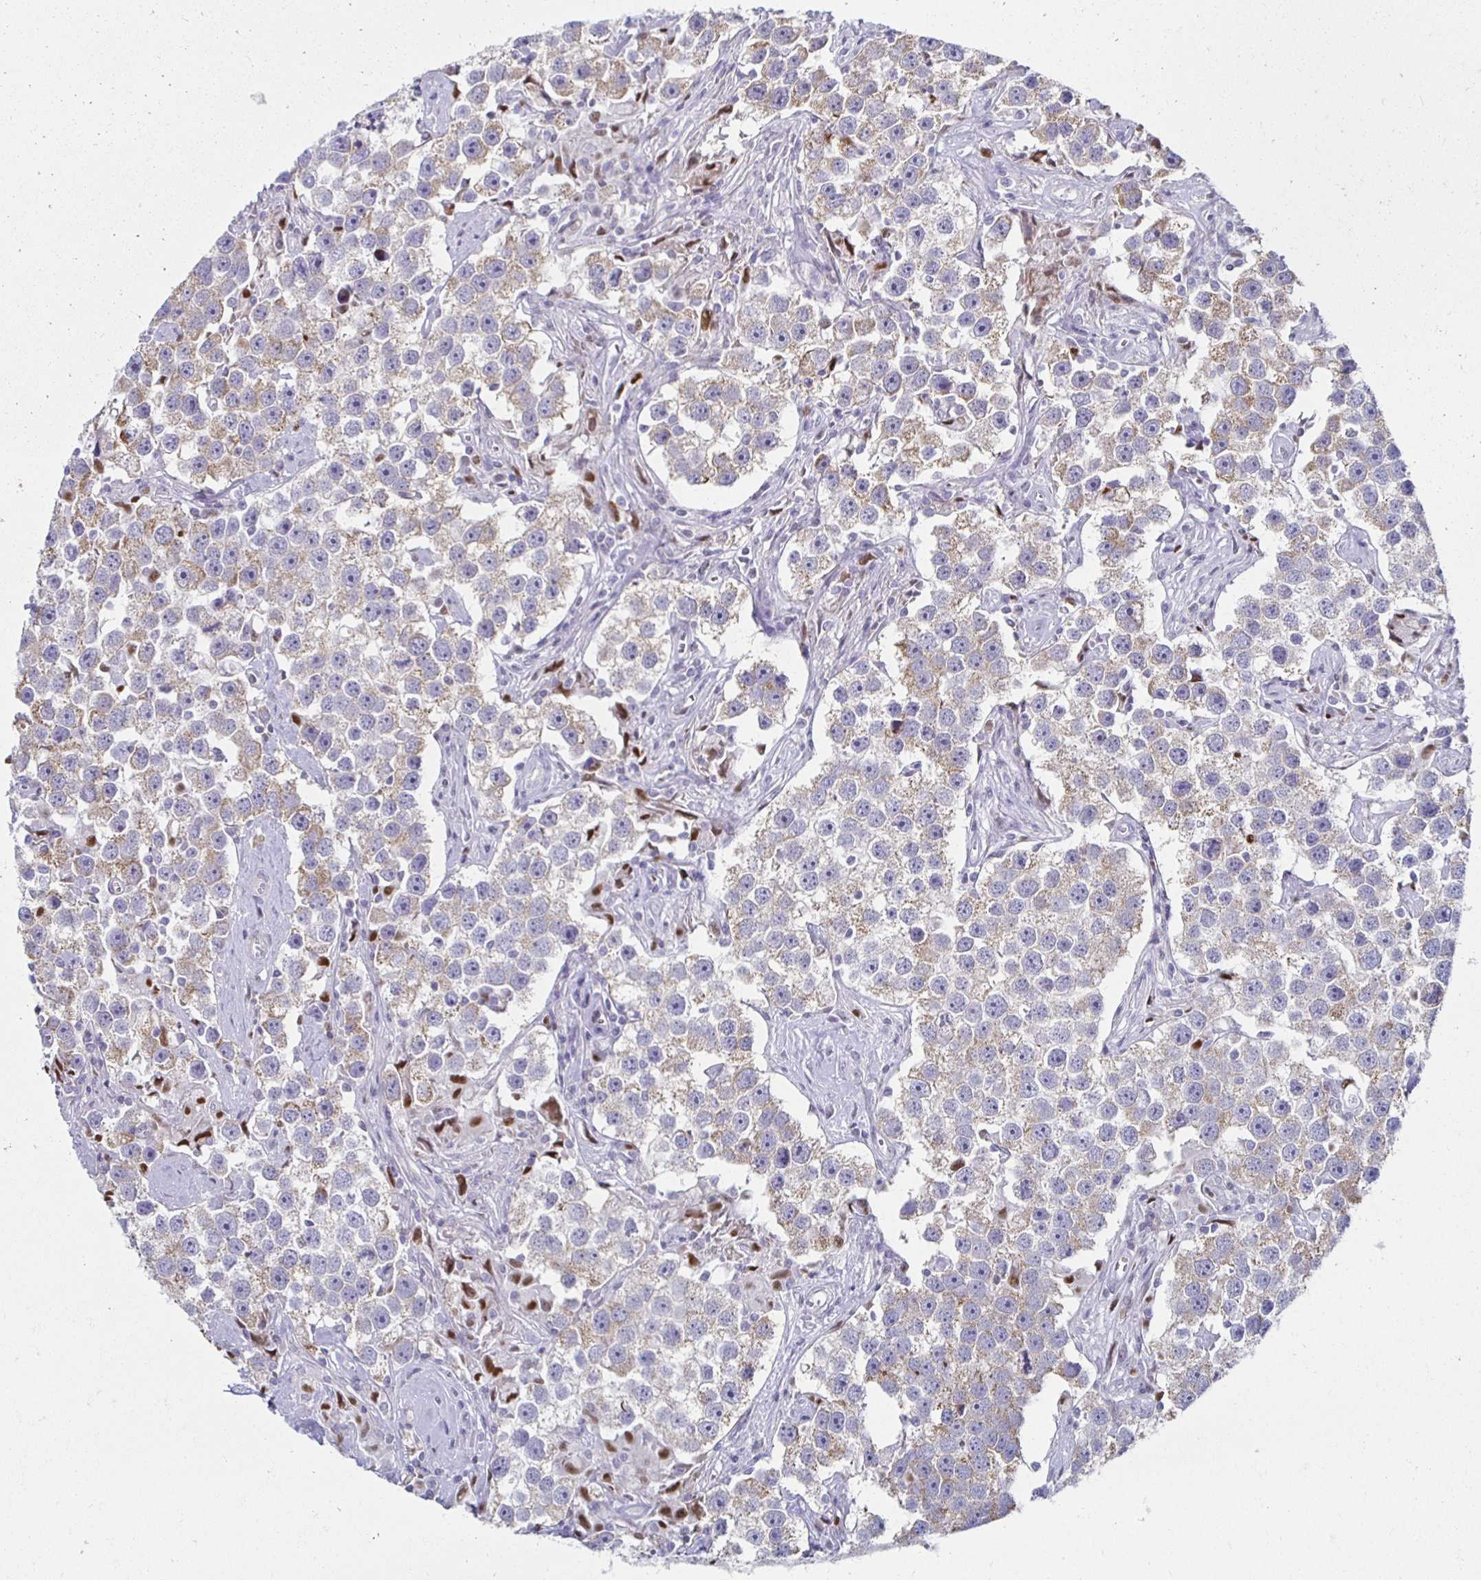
{"staining": {"intensity": "weak", "quantity": "25%-75%", "location": "cytoplasmic/membranous"}, "tissue": "testis cancer", "cell_type": "Tumor cells", "image_type": "cancer", "snomed": [{"axis": "morphology", "description": "Seminoma, NOS"}, {"axis": "topography", "description": "Testis"}], "caption": "Immunohistochemical staining of human seminoma (testis) exhibits low levels of weak cytoplasmic/membranous staining in approximately 25%-75% of tumor cells. (DAB (3,3'-diaminobenzidine) = brown stain, brightfield microscopy at high magnification).", "gene": "NOCT", "patient": {"sex": "male", "age": 49}}